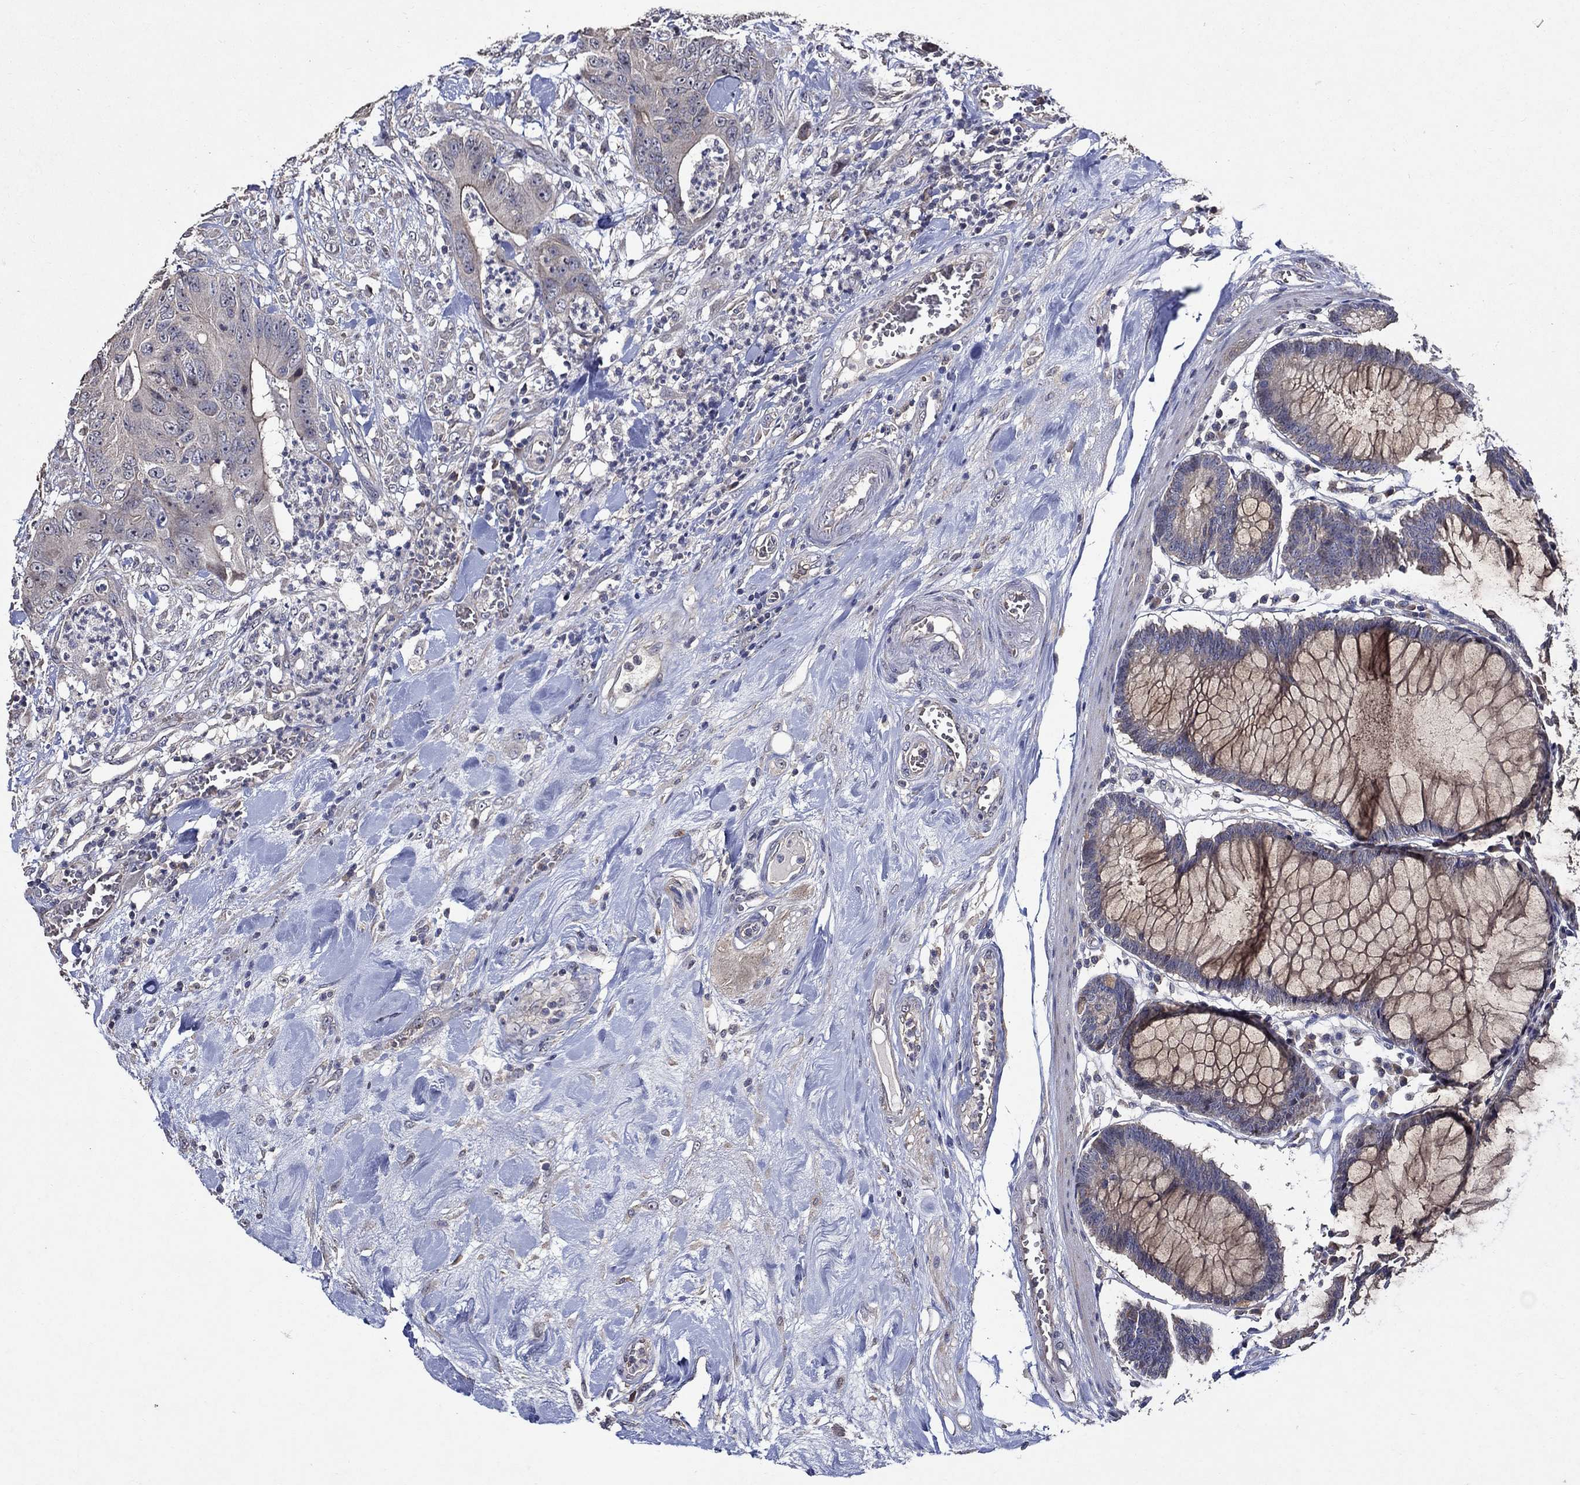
{"staining": {"intensity": "negative", "quantity": "none", "location": "none"}, "tissue": "colorectal cancer", "cell_type": "Tumor cells", "image_type": "cancer", "snomed": [{"axis": "morphology", "description": "Adenocarcinoma, NOS"}, {"axis": "topography", "description": "Colon"}], "caption": "DAB immunohistochemical staining of human colorectal cancer (adenocarcinoma) displays no significant expression in tumor cells.", "gene": "HAP1", "patient": {"sex": "male", "age": 84}}